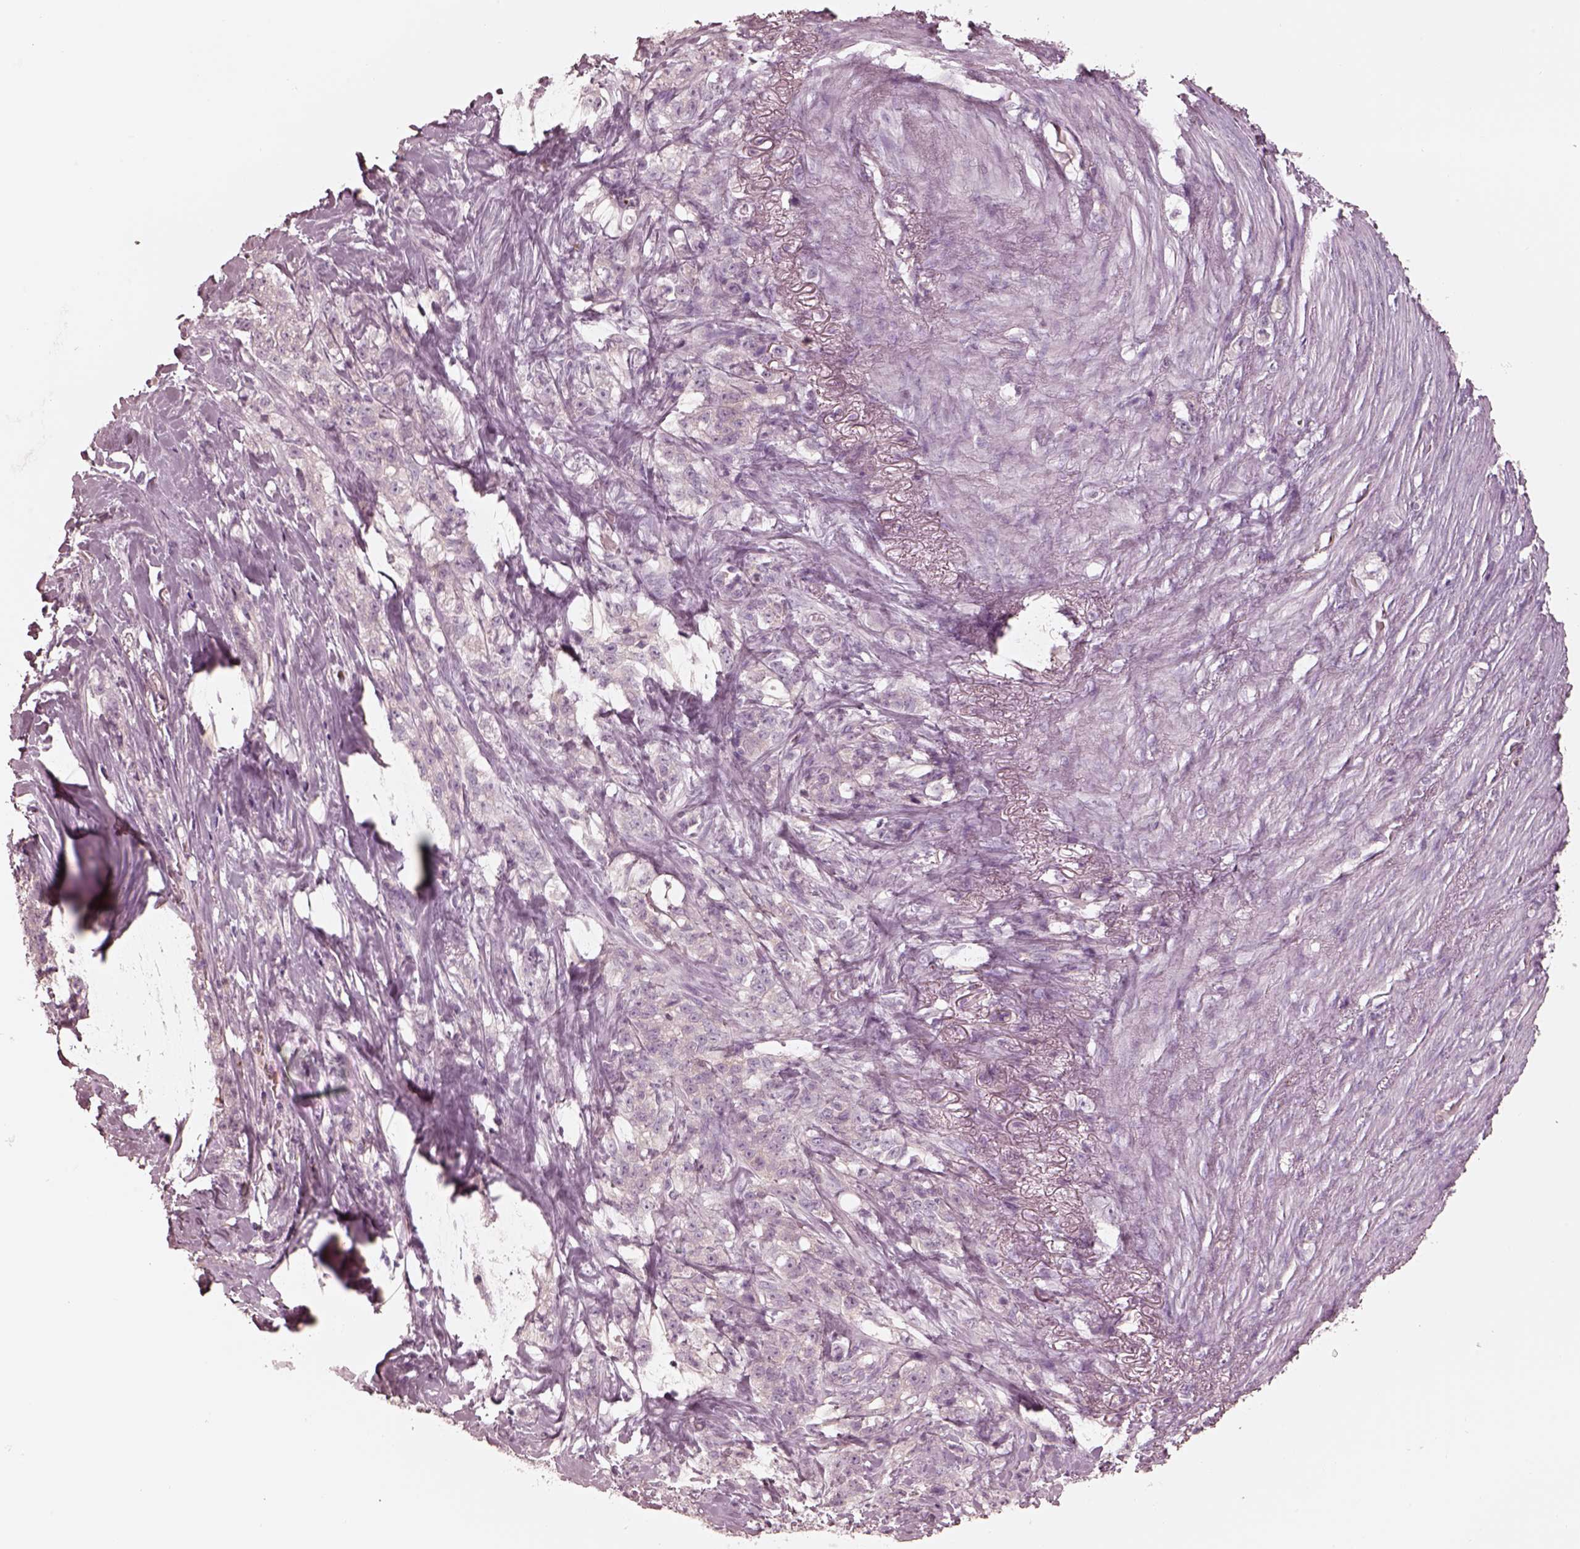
{"staining": {"intensity": "negative", "quantity": "none", "location": "none"}, "tissue": "stomach cancer", "cell_type": "Tumor cells", "image_type": "cancer", "snomed": [{"axis": "morphology", "description": "Adenocarcinoma, NOS"}, {"axis": "topography", "description": "Stomach, lower"}], "caption": "Immunohistochemistry of stomach adenocarcinoma displays no expression in tumor cells. (DAB IHC with hematoxylin counter stain).", "gene": "GPRIN1", "patient": {"sex": "male", "age": 88}}